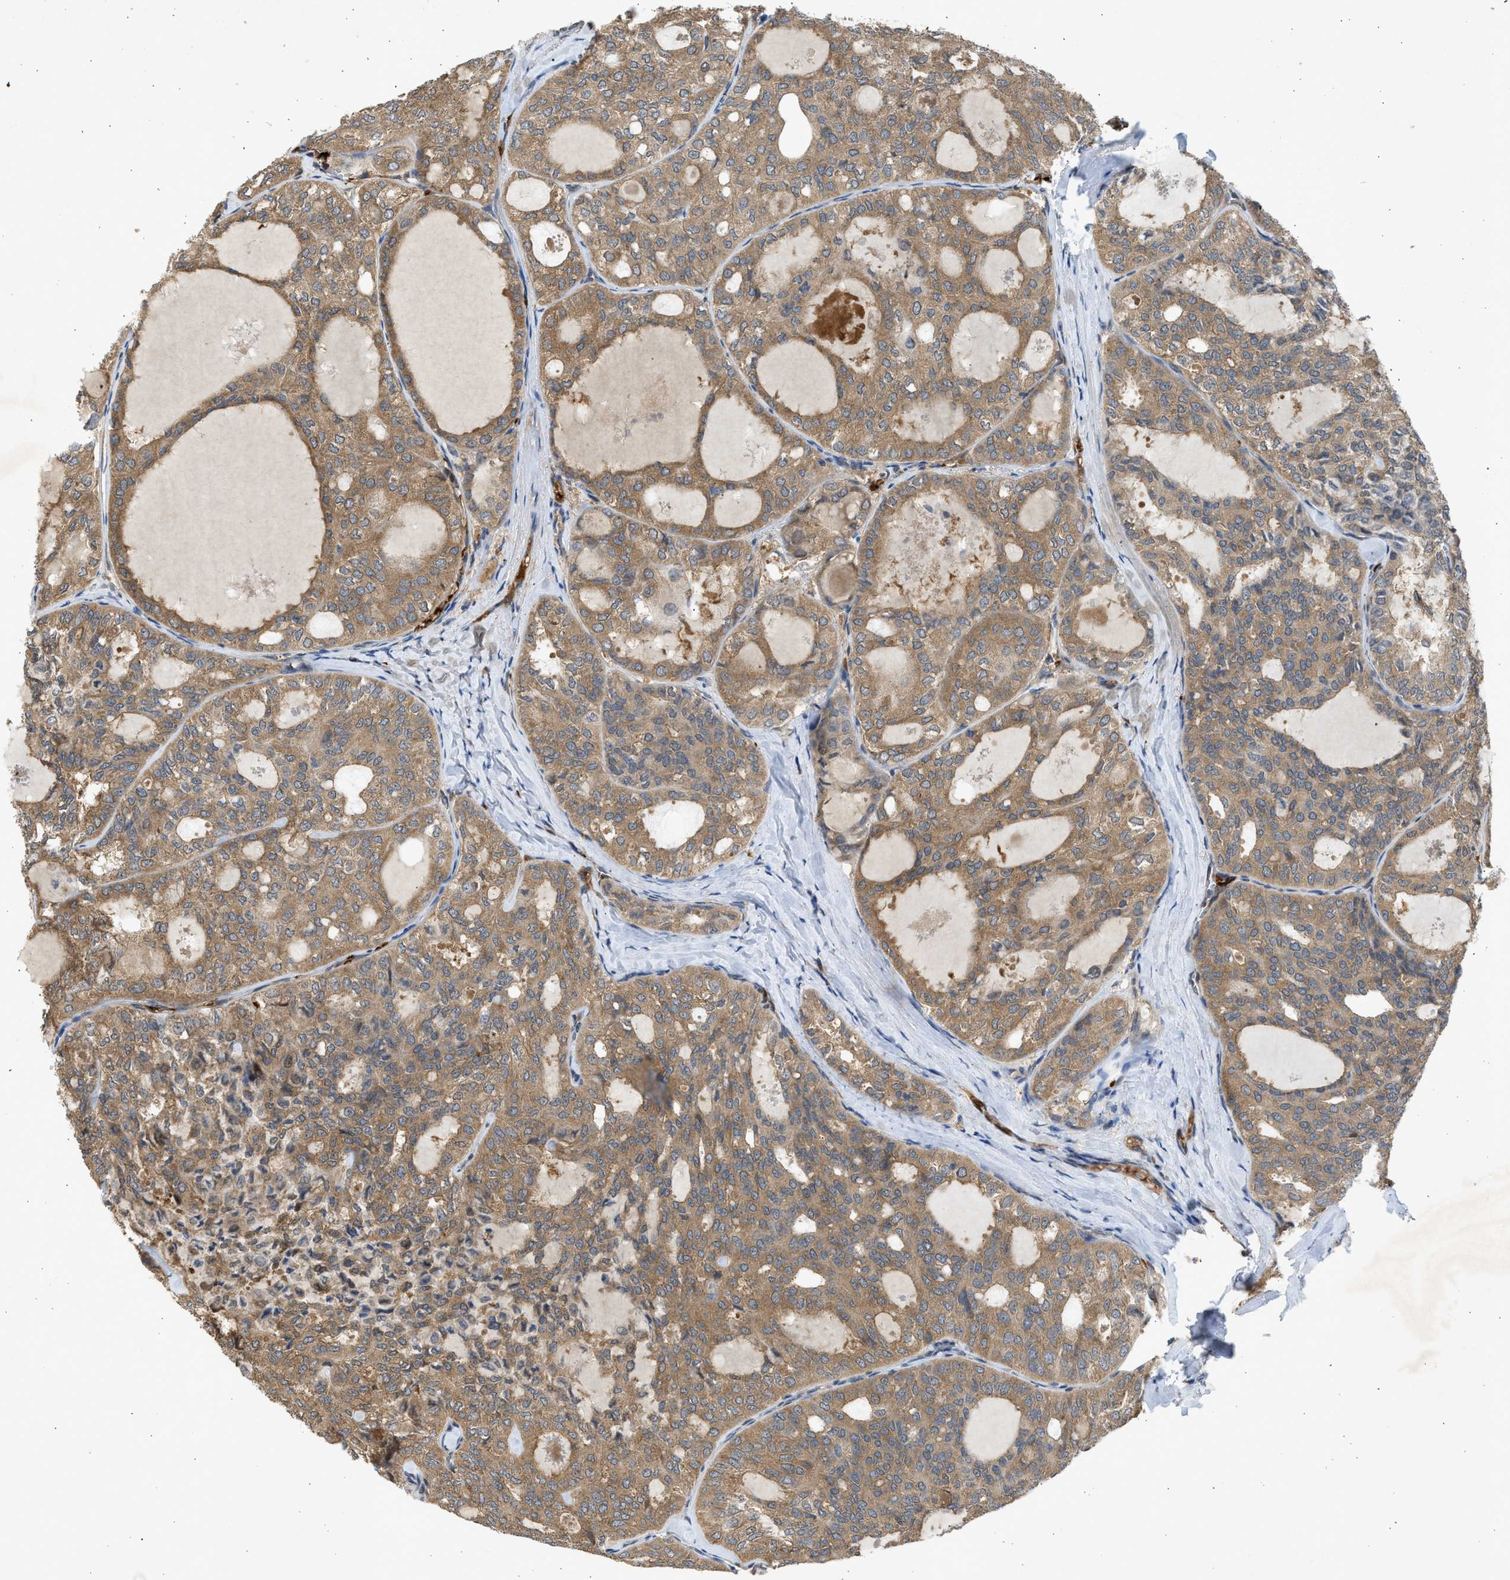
{"staining": {"intensity": "moderate", "quantity": ">75%", "location": "cytoplasmic/membranous"}, "tissue": "thyroid cancer", "cell_type": "Tumor cells", "image_type": "cancer", "snomed": [{"axis": "morphology", "description": "Follicular adenoma carcinoma, NOS"}, {"axis": "topography", "description": "Thyroid gland"}], "caption": "Brown immunohistochemical staining in human thyroid follicular adenoma carcinoma displays moderate cytoplasmic/membranous staining in about >75% of tumor cells. Ihc stains the protein in brown and the nuclei are stained blue.", "gene": "MAPK7", "patient": {"sex": "male", "age": 75}}